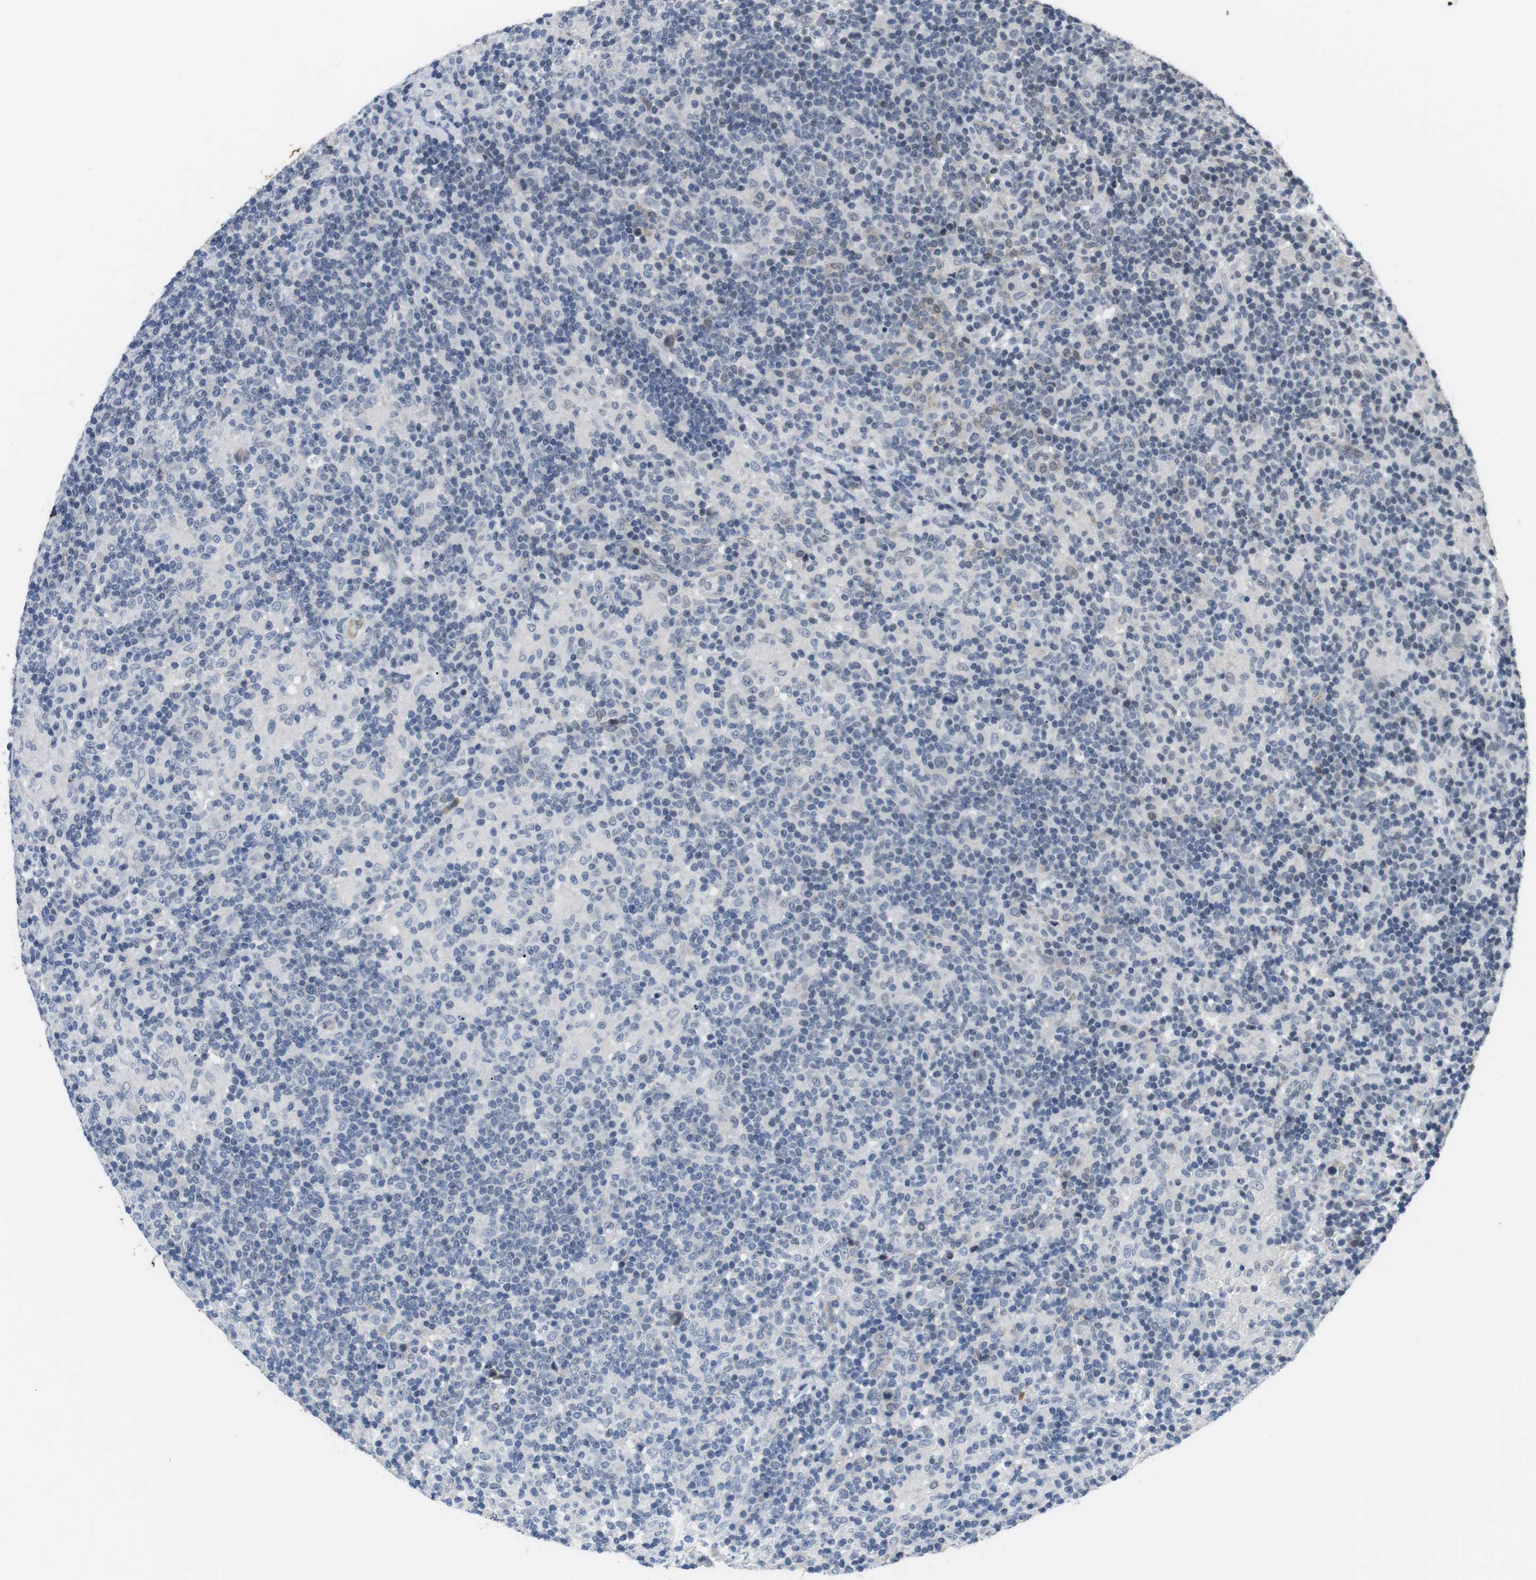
{"staining": {"intensity": "negative", "quantity": "none", "location": "none"}, "tissue": "lymphoma", "cell_type": "Tumor cells", "image_type": "cancer", "snomed": [{"axis": "morphology", "description": "Hodgkin's disease, NOS"}, {"axis": "topography", "description": "Lymph node"}], "caption": "Tumor cells show no significant staining in Hodgkin's disease. (DAB immunohistochemistry (IHC) visualized using brightfield microscopy, high magnification).", "gene": "NECTIN1", "patient": {"sex": "male", "age": 70}}